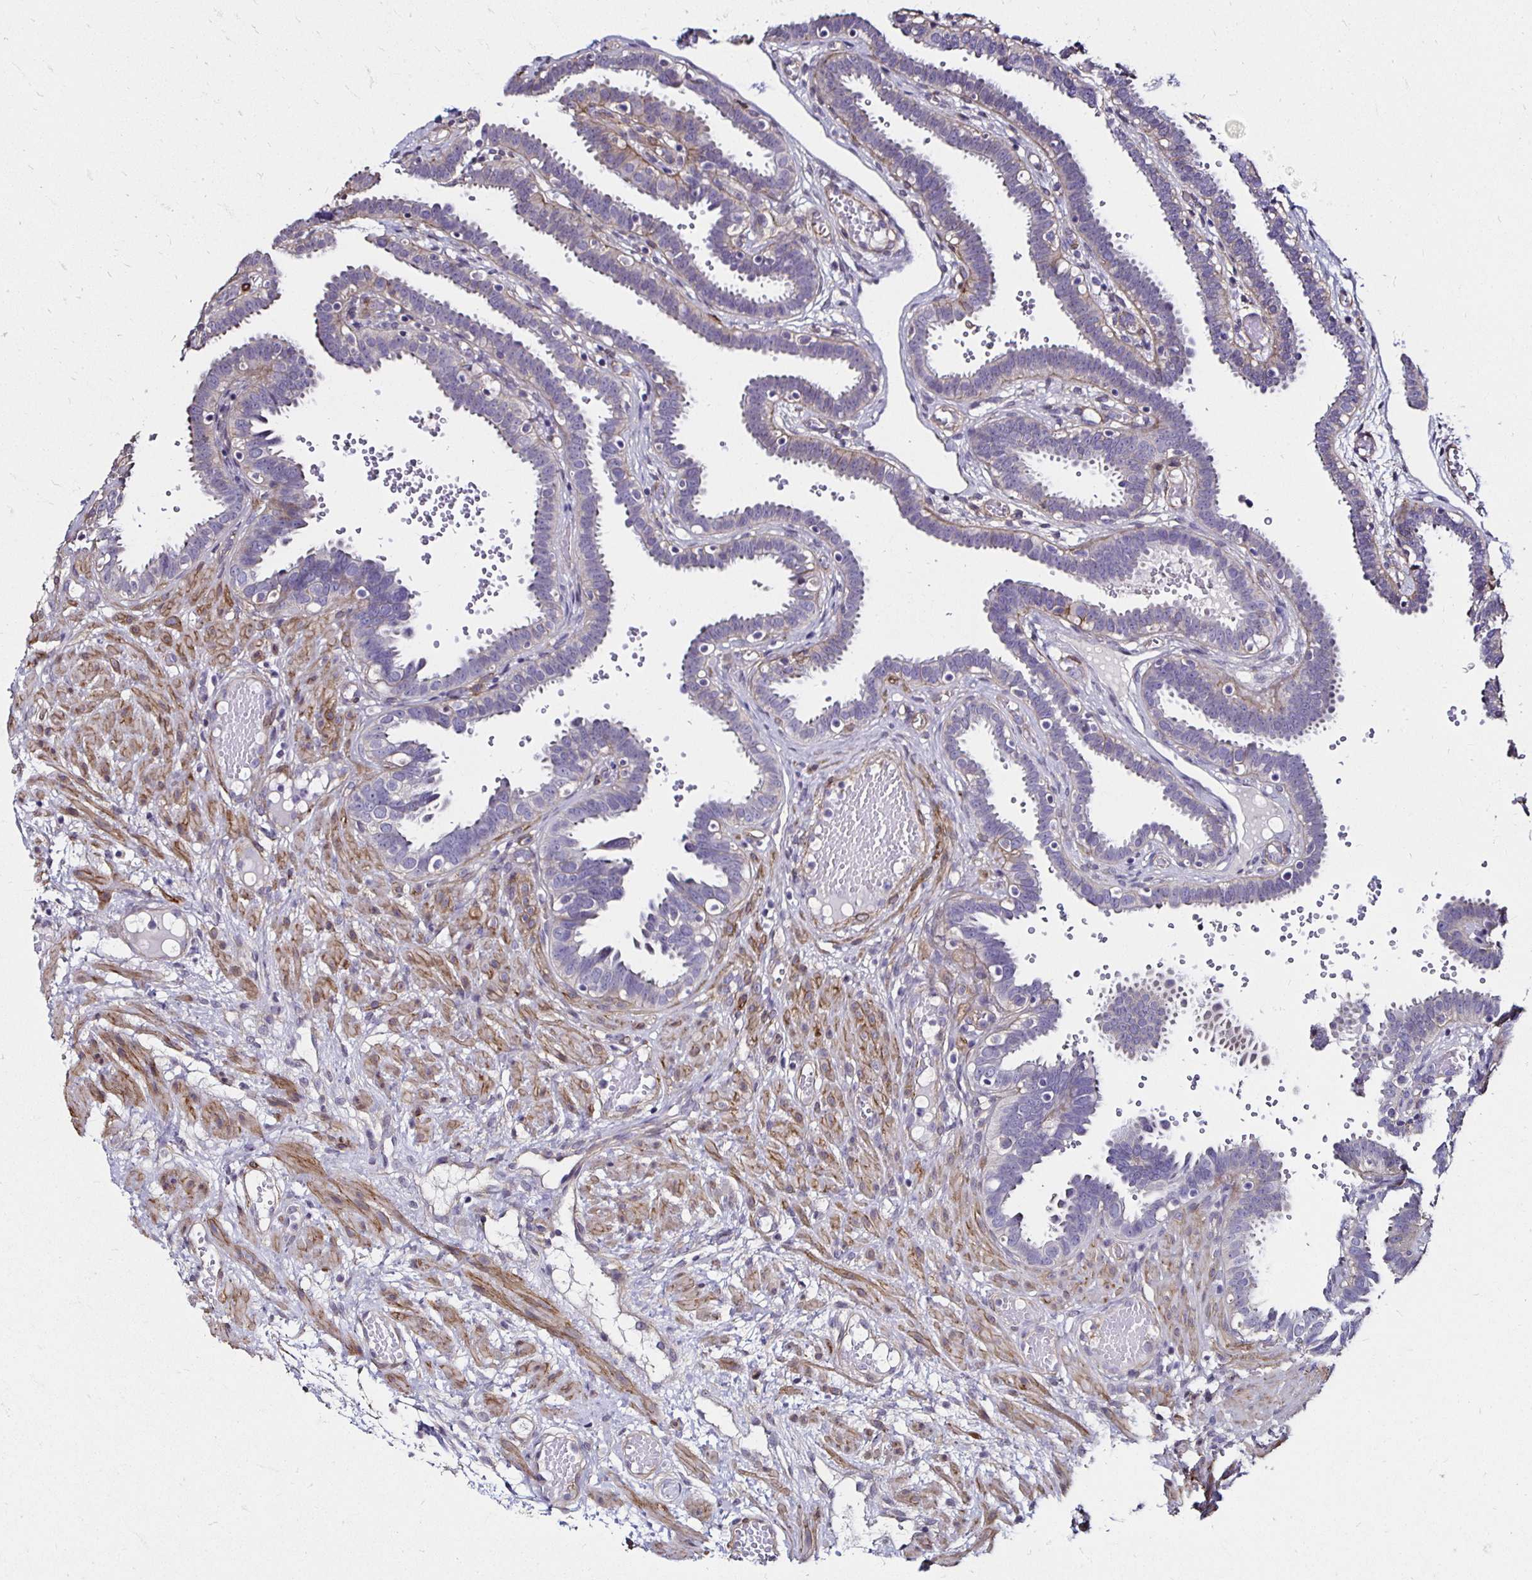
{"staining": {"intensity": "negative", "quantity": "none", "location": "none"}, "tissue": "fallopian tube", "cell_type": "Glandular cells", "image_type": "normal", "snomed": [{"axis": "morphology", "description": "Normal tissue, NOS"}, {"axis": "topography", "description": "Fallopian tube"}], "caption": "Fallopian tube stained for a protein using IHC reveals no staining glandular cells.", "gene": "ITGB1", "patient": {"sex": "female", "age": 37}}